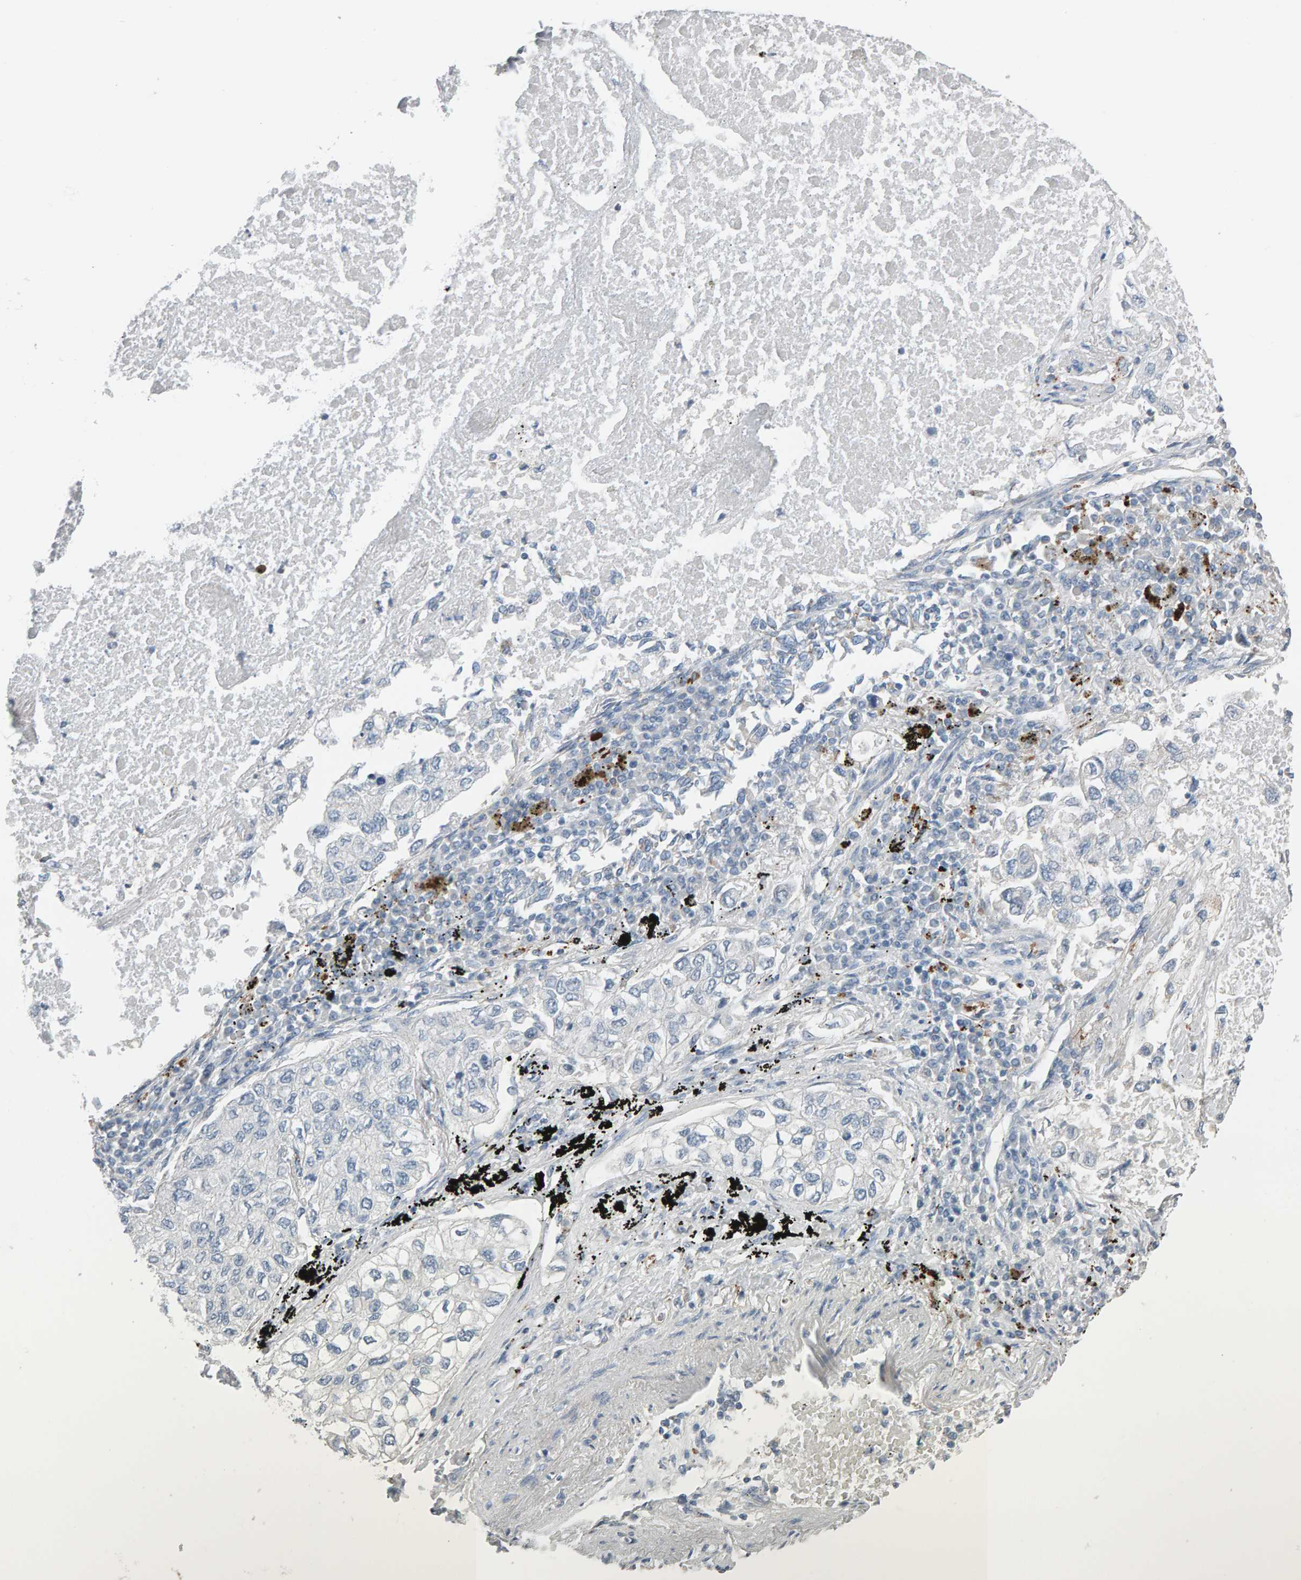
{"staining": {"intensity": "negative", "quantity": "none", "location": "none"}, "tissue": "lung cancer", "cell_type": "Tumor cells", "image_type": "cancer", "snomed": [{"axis": "morphology", "description": "Inflammation, NOS"}, {"axis": "morphology", "description": "Adenocarcinoma, NOS"}, {"axis": "topography", "description": "Lung"}], "caption": "Immunohistochemical staining of human adenocarcinoma (lung) shows no significant staining in tumor cells. (Immunohistochemistry (ihc), brightfield microscopy, high magnification).", "gene": "IPPK", "patient": {"sex": "male", "age": 63}}